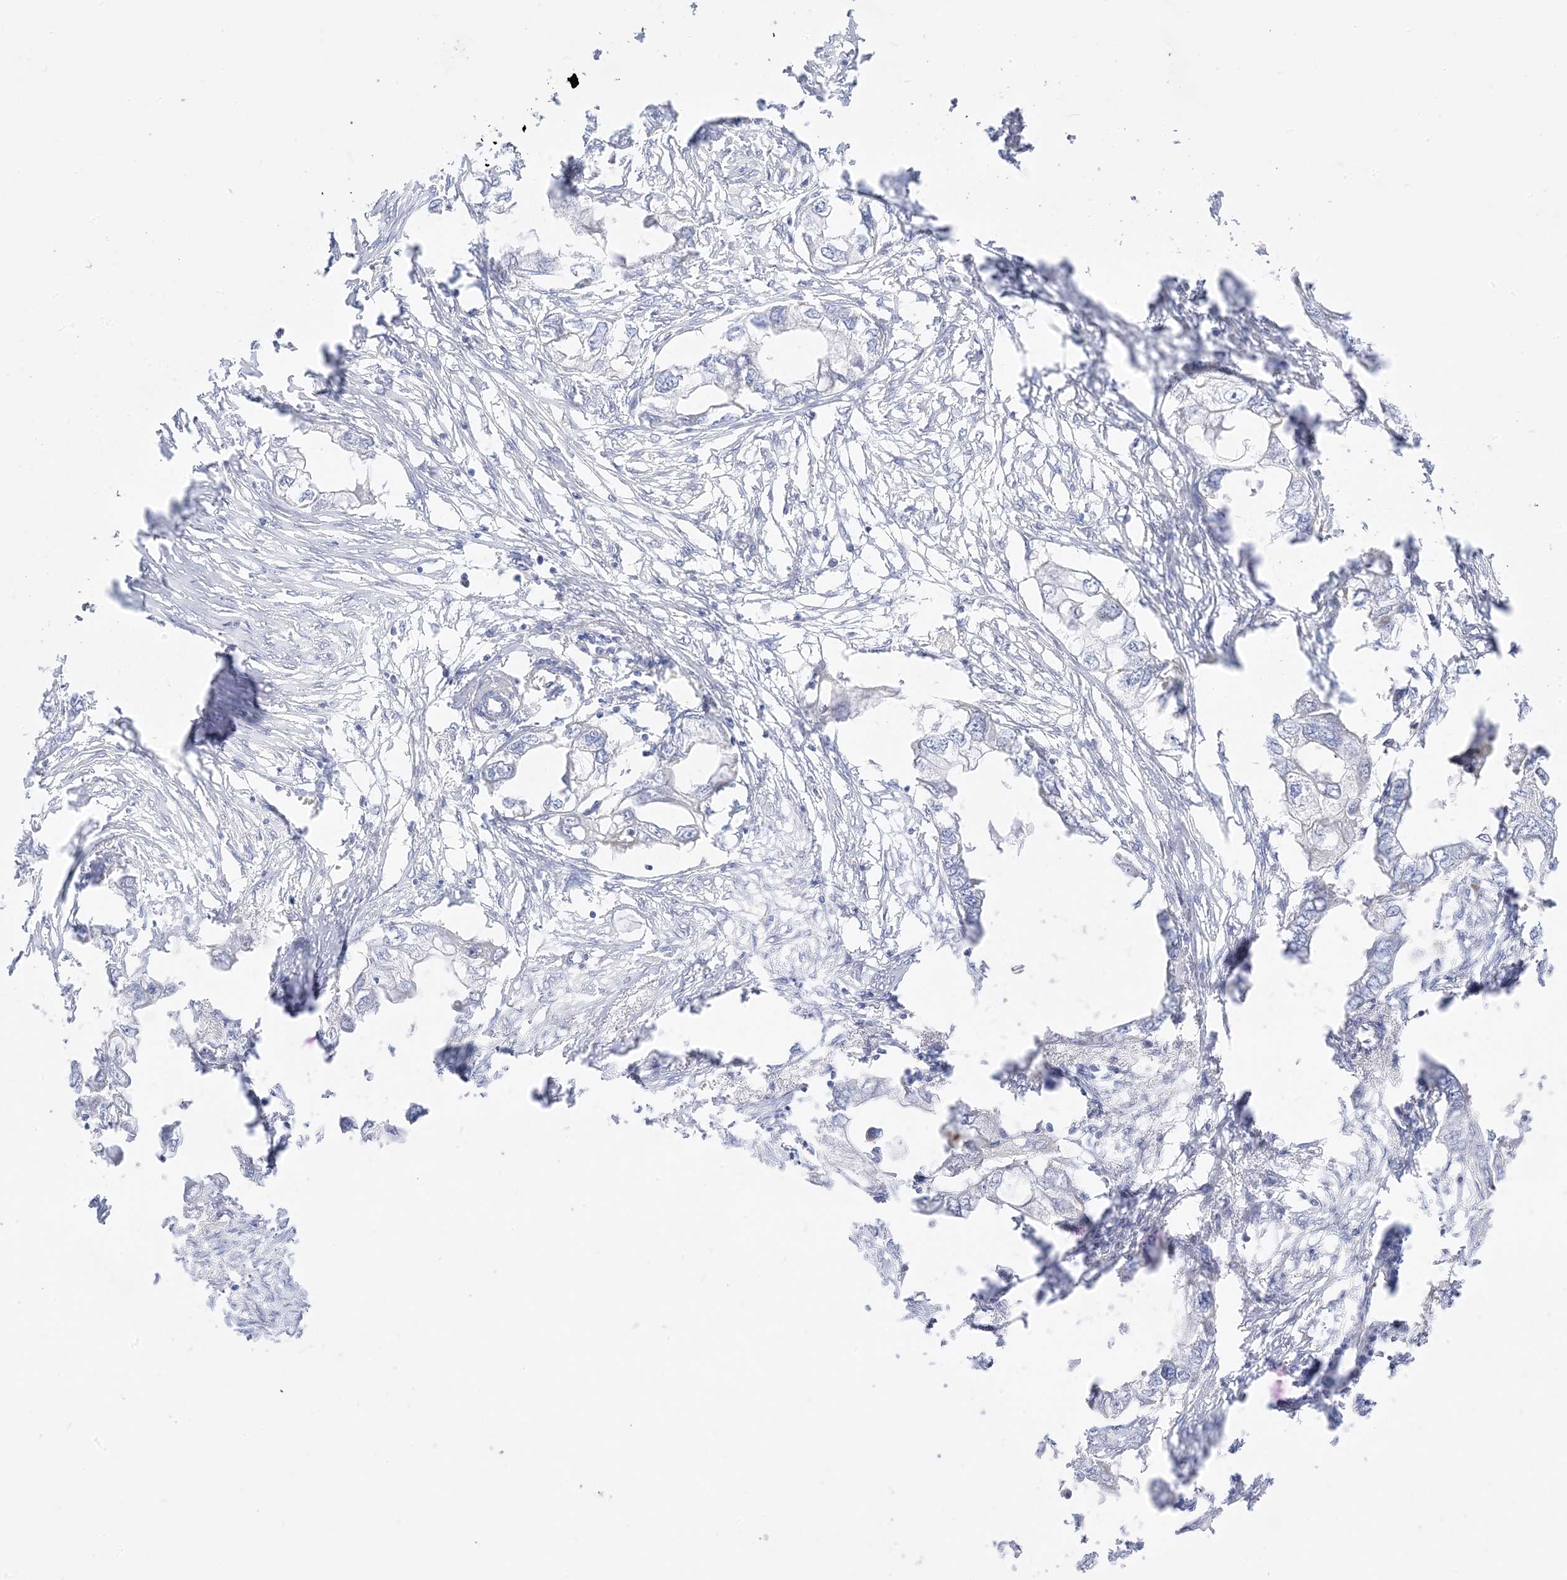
{"staining": {"intensity": "negative", "quantity": "none", "location": "none"}, "tissue": "endometrial cancer", "cell_type": "Tumor cells", "image_type": "cancer", "snomed": [{"axis": "morphology", "description": "Adenocarcinoma, NOS"}, {"axis": "morphology", "description": "Adenocarcinoma, metastatic, NOS"}, {"axis": "topography", "description": "Adipose tissue"}, {"axis": "topography", "description": "Endometrium"}], "caption": "Immunohistochemistry (IHC) image of endometrial adenocarcinoma stained for a protein (brown), which shows no positivity in tumor cells.", "gene": "TRANK1", "patient": {"sex": "female", "age": 67}}